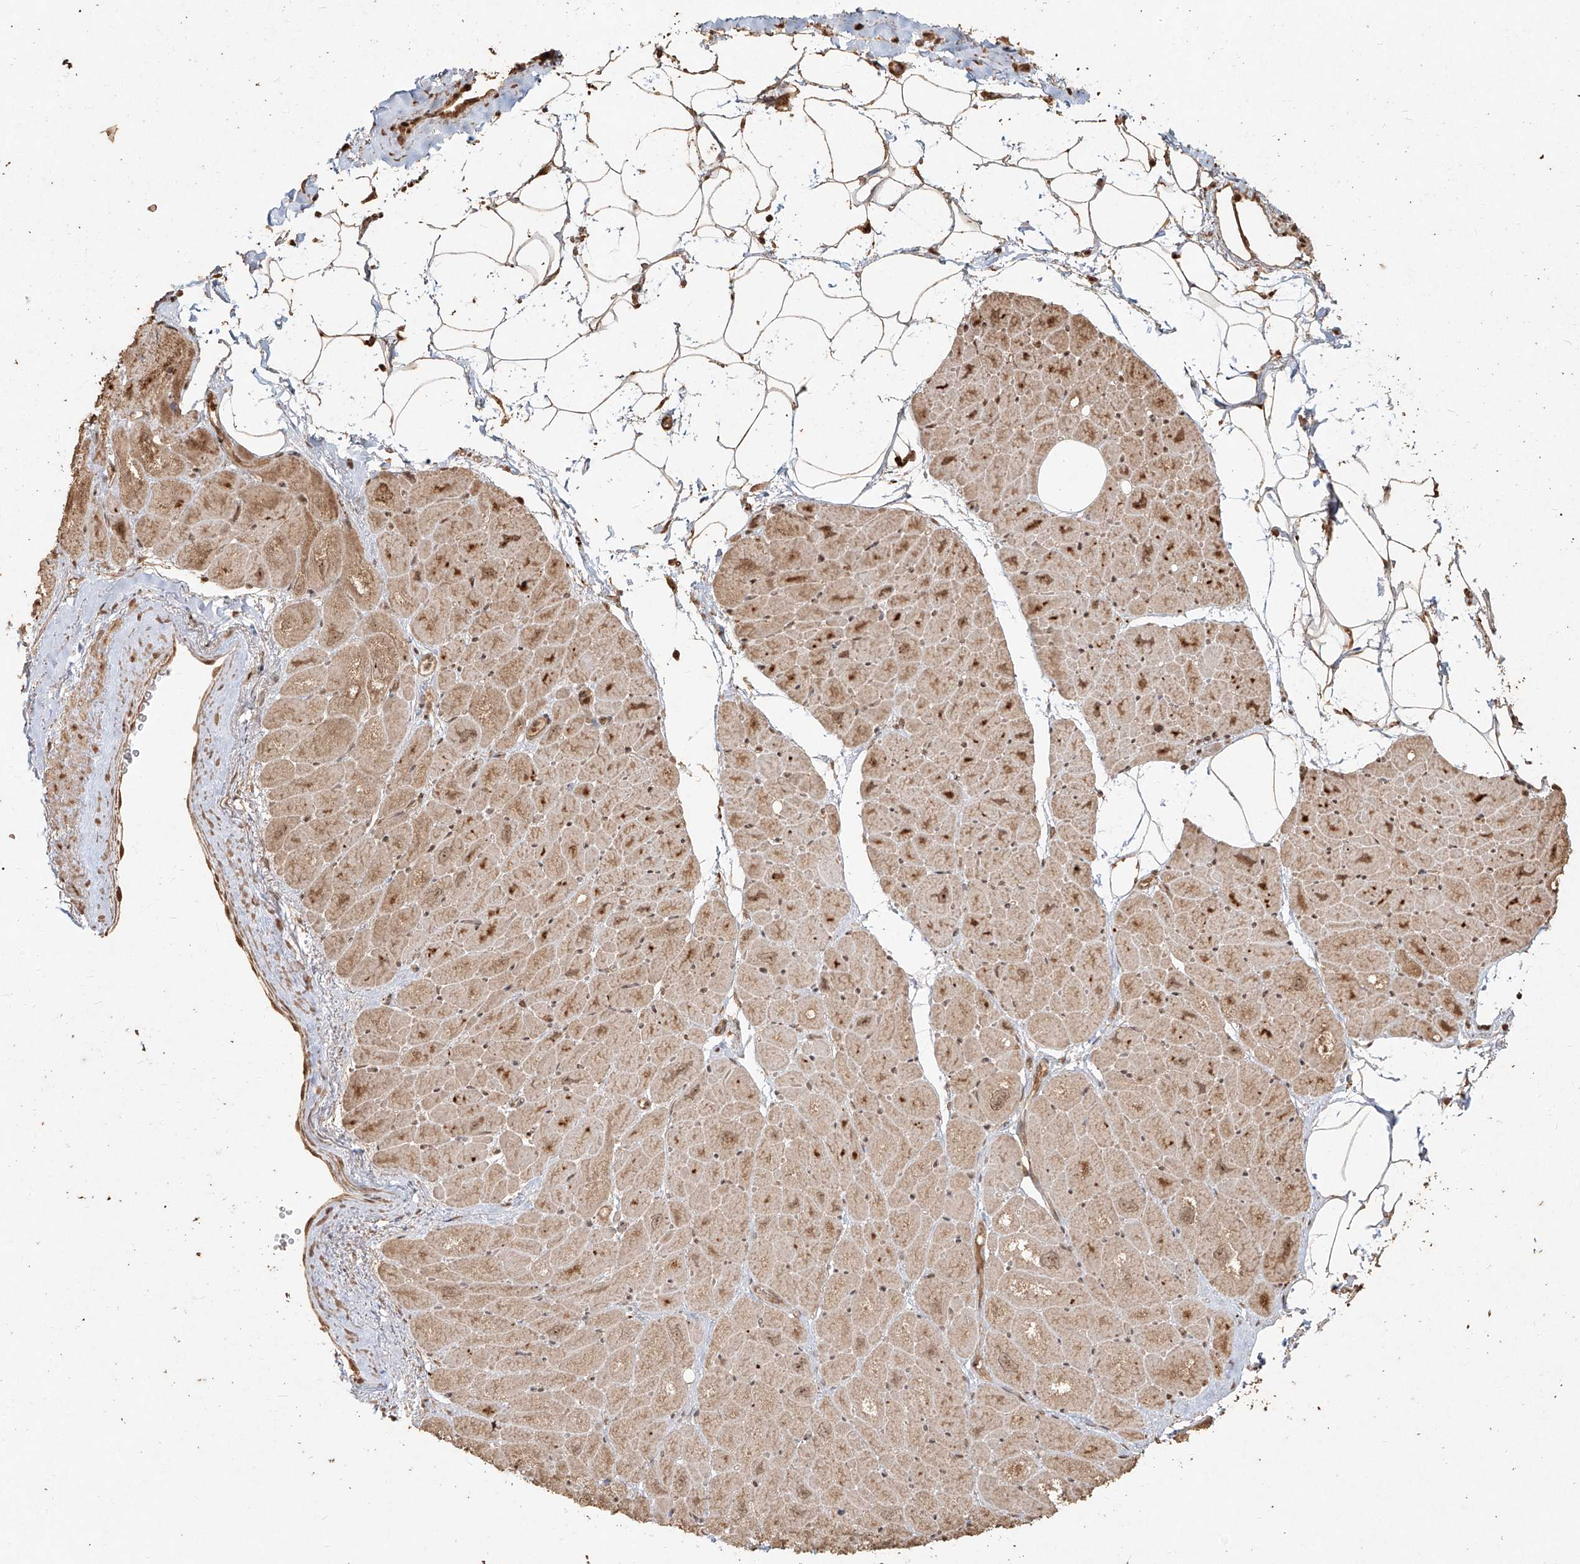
{"staining": {"intensity": "moderate", "quantity": ">75%", "location": "cytoplasmic/membranous"}, "tissue": "heart muscle", "cell_type": "Cardiomyocytes", "image_type": "normal", "snomed": [{"axis": "morphology", "description": "Normal tissue, NOS"}, {"axis": "topography", "description": "Heart"}], "caption": "Heart muscle stained with a brown dye shows moderate cytoplasmic/membranous positive positivity in approximately >75% of cardiomyocytes.", "gene": "UBE2K", "patient": {"sex": "male", "age": 50}}